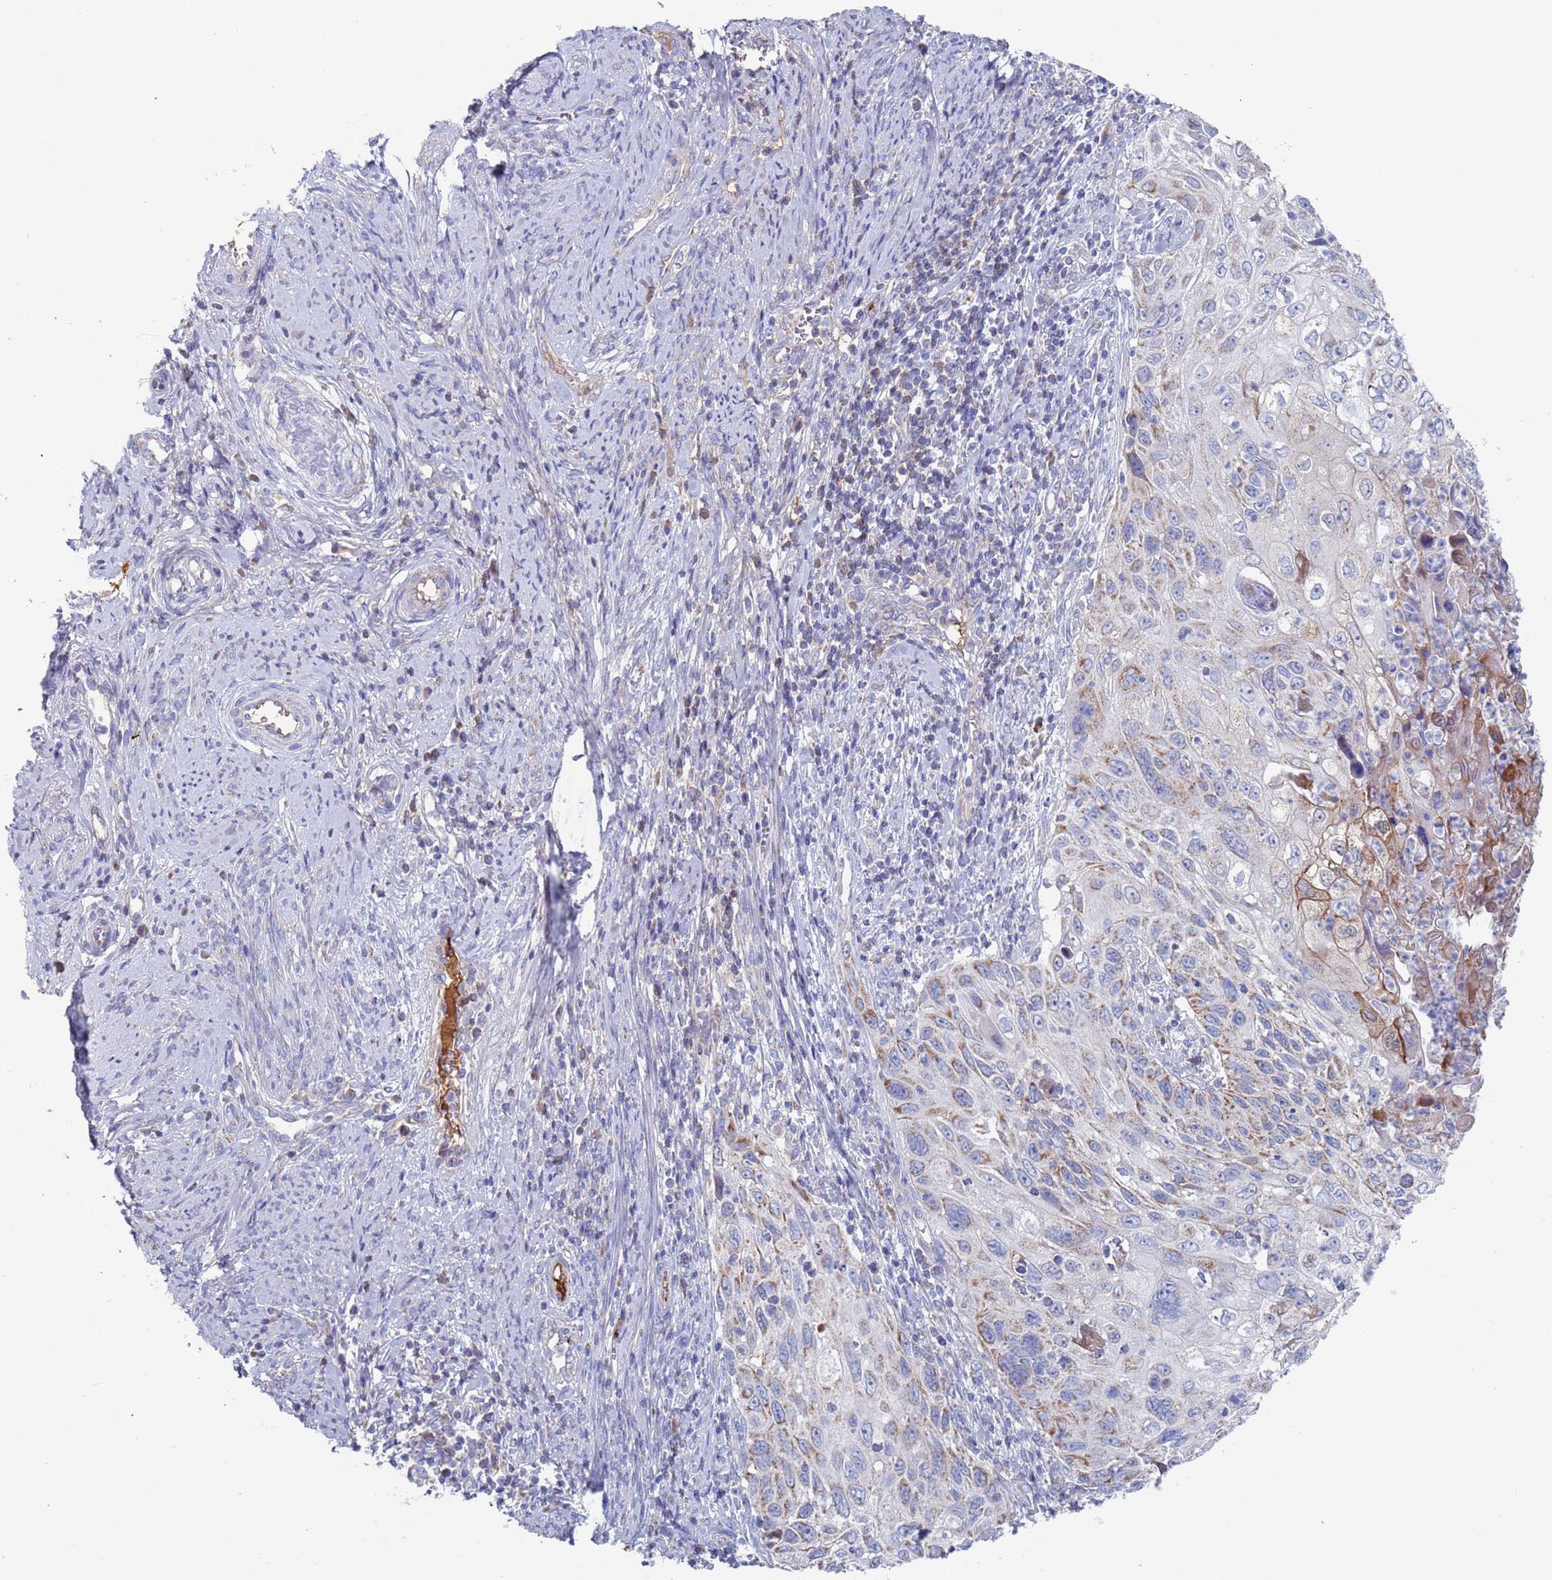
{"staining": {"intensity": "moderate", "quantity": "25%-75%", "location": "cytoplasmic/membranous"}, "tissue": "cervical cancer", "cell_type": "Tumor cells", "image_type": "cancer", "snomed": [{"axis": "morphology", "description": "Squamous cell carcinoma, NOS"}, {"axis": "topography", "description": "Cervix"}], "caption": "A high-resolution image shows immunohistochemistry staining of cervical cancer (squamous cell carcinoma), which demonstrates moderate cytoplasmic/membranous positivity in approximately 25%-75% of tumor cells.", "gene": "MRPL22", "patient": {"sex": "female", "age": 70}}